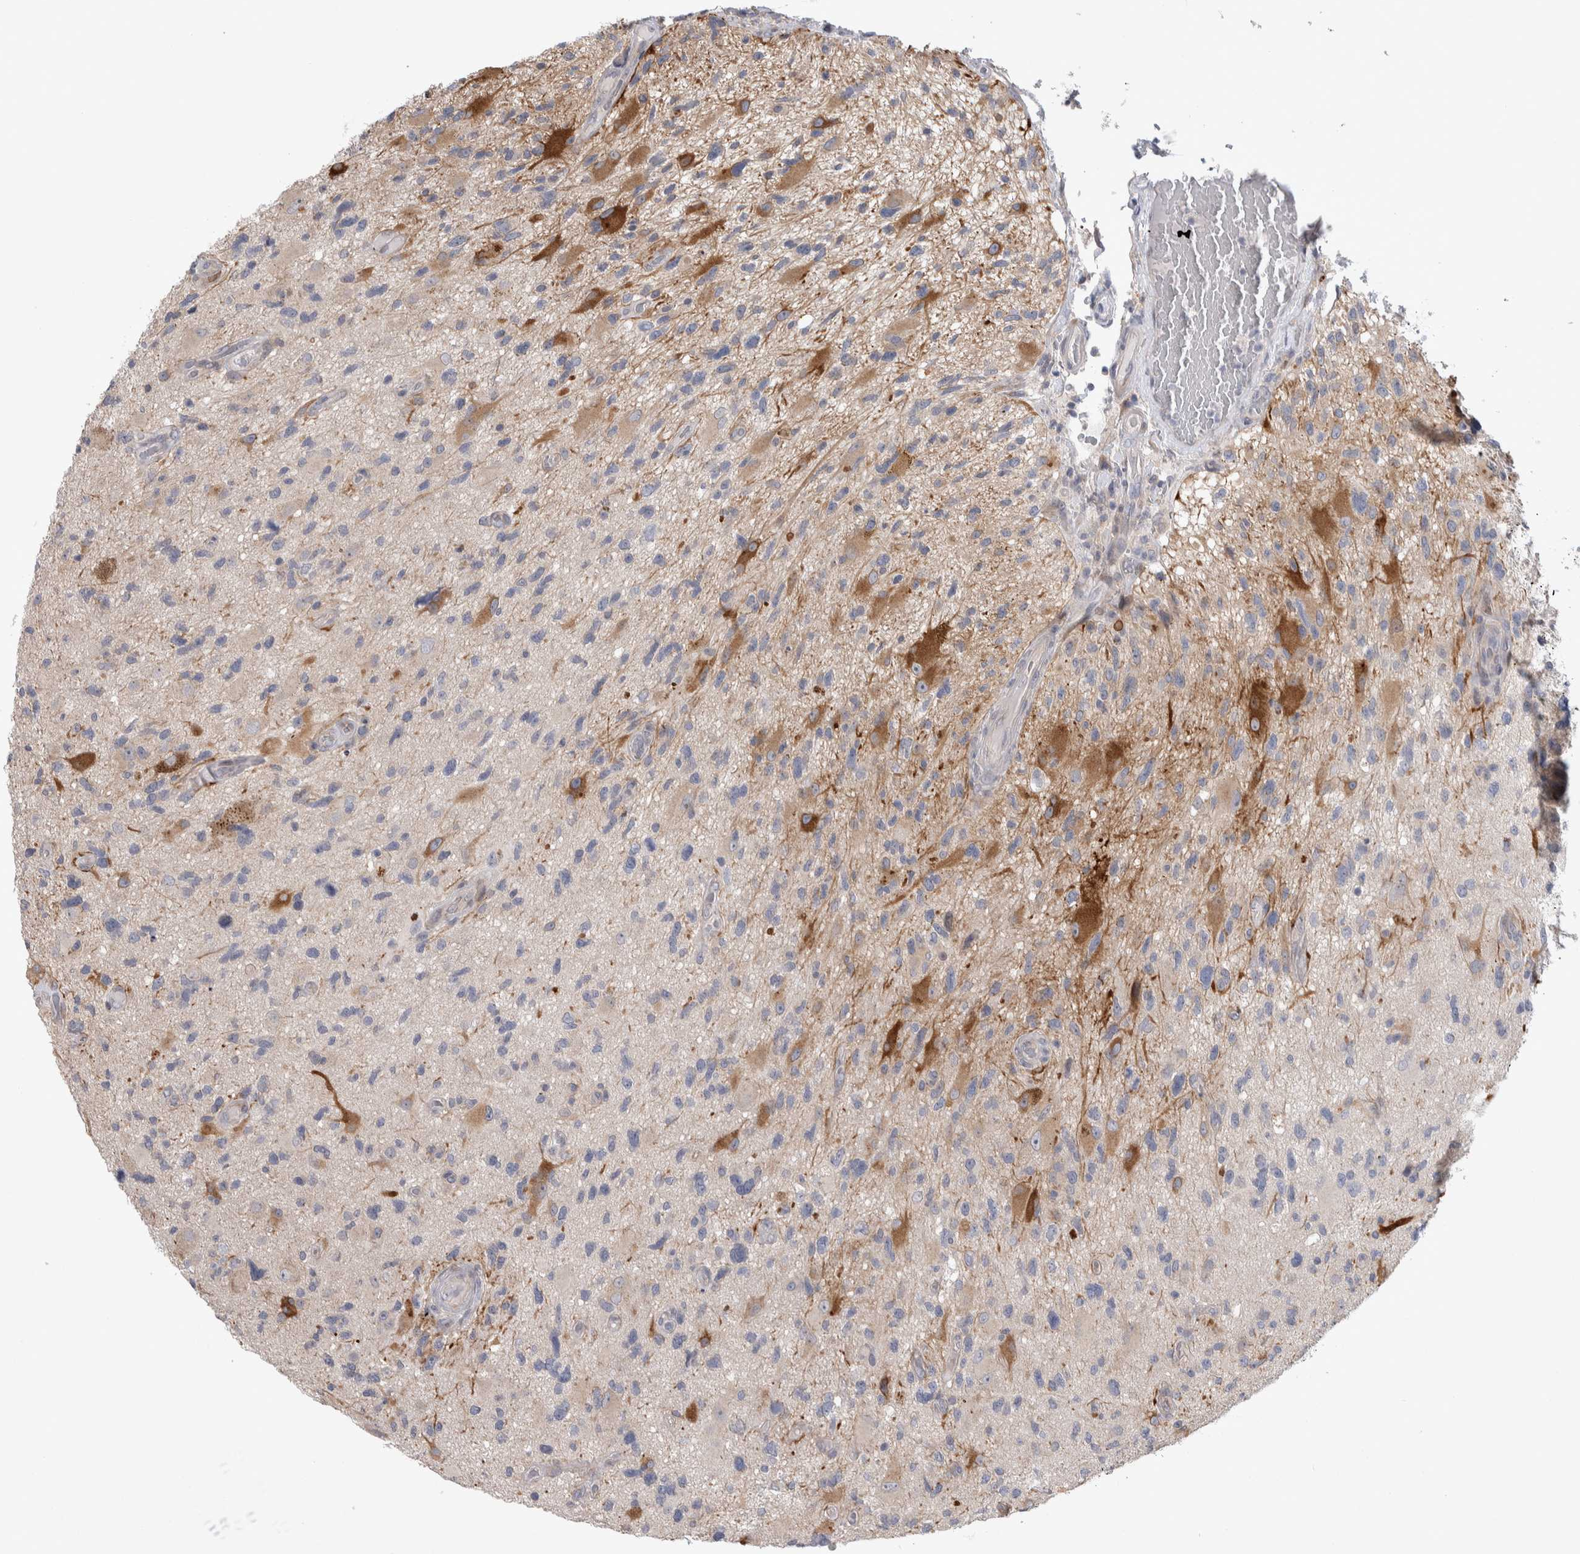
{"staining": {"intensity": "negative", "quantity": "none", "location": "none"}, "tissue": "glioma", "cell_type": "Tumor cells", "image_type": "cancer", "snomed": [{"axis": "morphology", "description": "Glioma, malignant, High grade"}, {"axis": "topography", "description": "Brain"}], "caption": "Immunohistochemical staining of human glioma exhibits no significant positivity in tumor cells.", "gene": "IBTK", "patient": {"sex": "male", "age": 33}}